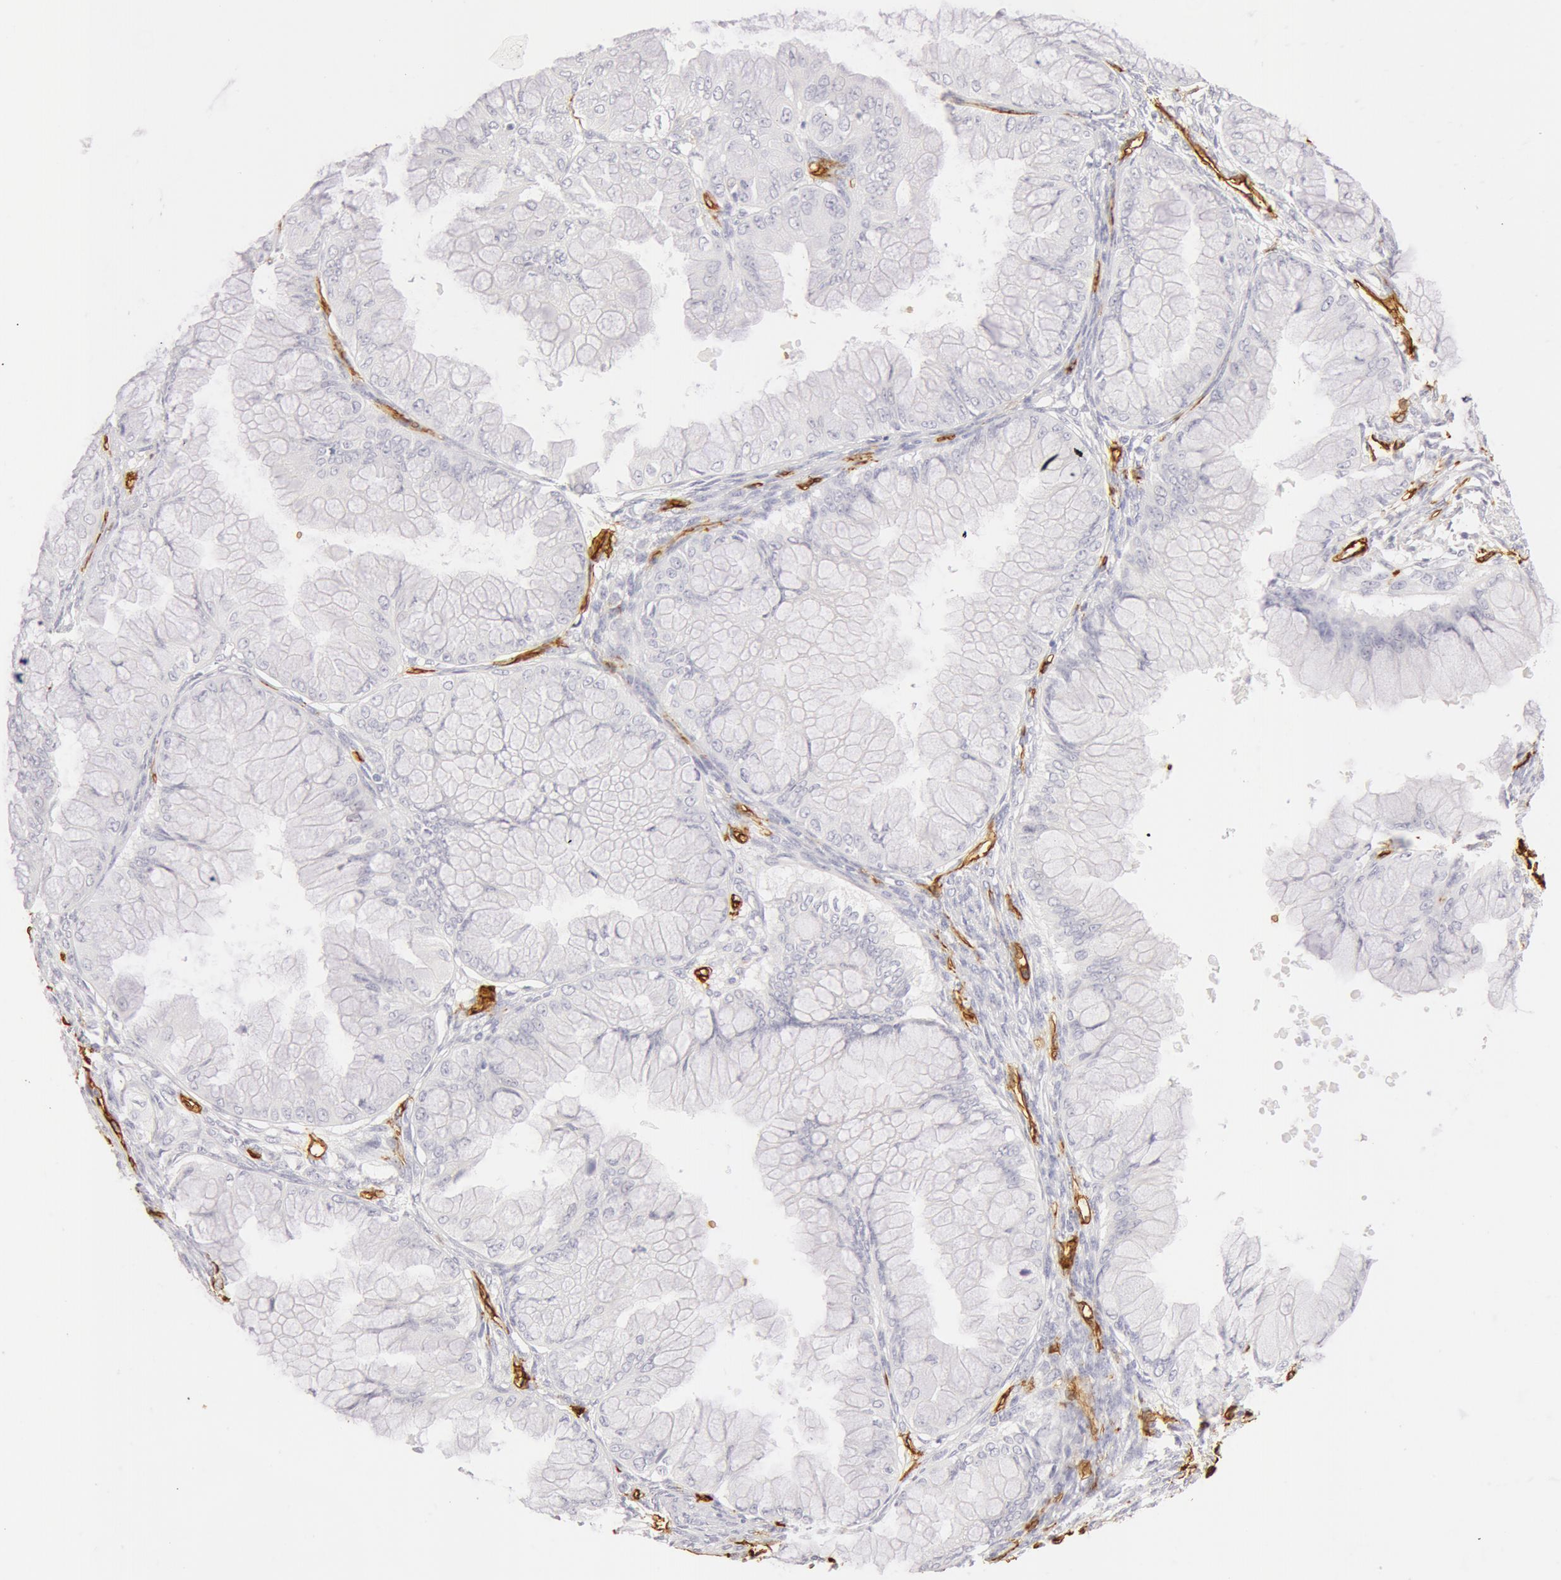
{"staining": {"intensity": "negative", "quantity": "none", "location": "none"}, "tissue": "ovarian cancer", "cell_type": "Tumor cells", "image_type": "cancer", "snomed": [{"axis": "morphology", "description": "Cystadenocarcinoma, mucinous, NOS"}, {"axis": "topography", "description": "Ovary"}], "caption": "Mucinous cystadenocarcinoma (ovarian) was stained to show a protein in brown. There is no significant staining in tumor cells. The staining is performed using DAB brown chromogen with nuclei counter-stained in using hematoxylin.", "gene": "AQP1", "patient": {"sex": "female", "age": 63}}